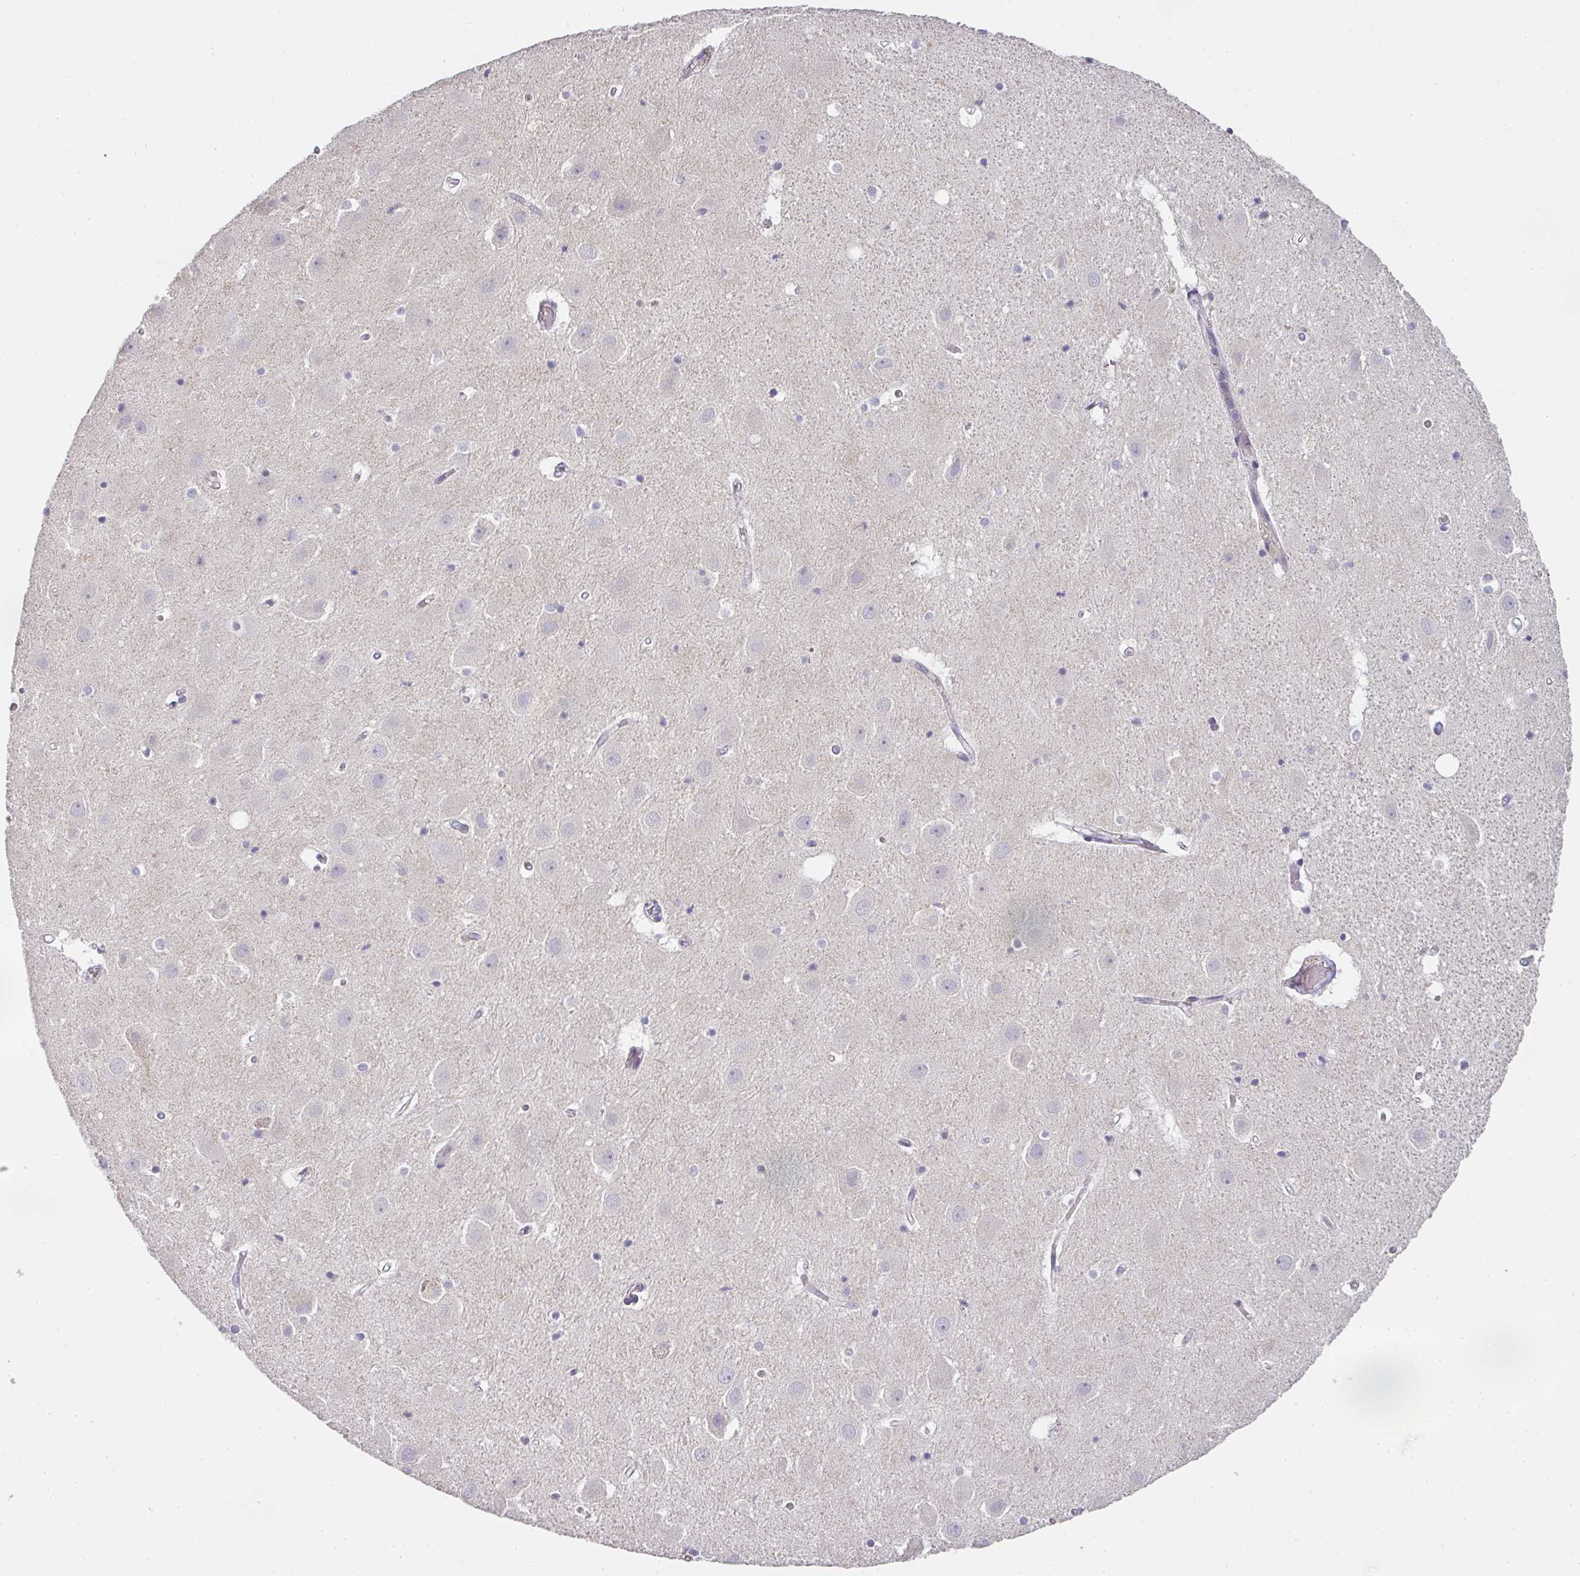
{"staining": {"intensity": "negative", "quantity": "none", "location": "none"}, "tissue": "hippocampus", "cell_type": "Glial cells", "image_type": "normal", "snomed": [{"axis": "morphology", "description": "Normal tissue, NOS"}, {"axis": "topography", "description": "Hippocampus"}], "caption": "Hippocampus stained for a protein using immunohistochemistry (IHC) shows no expression glial cells.", "gene": "CAMP", "patient": {"sex": "female", "age": 52}}